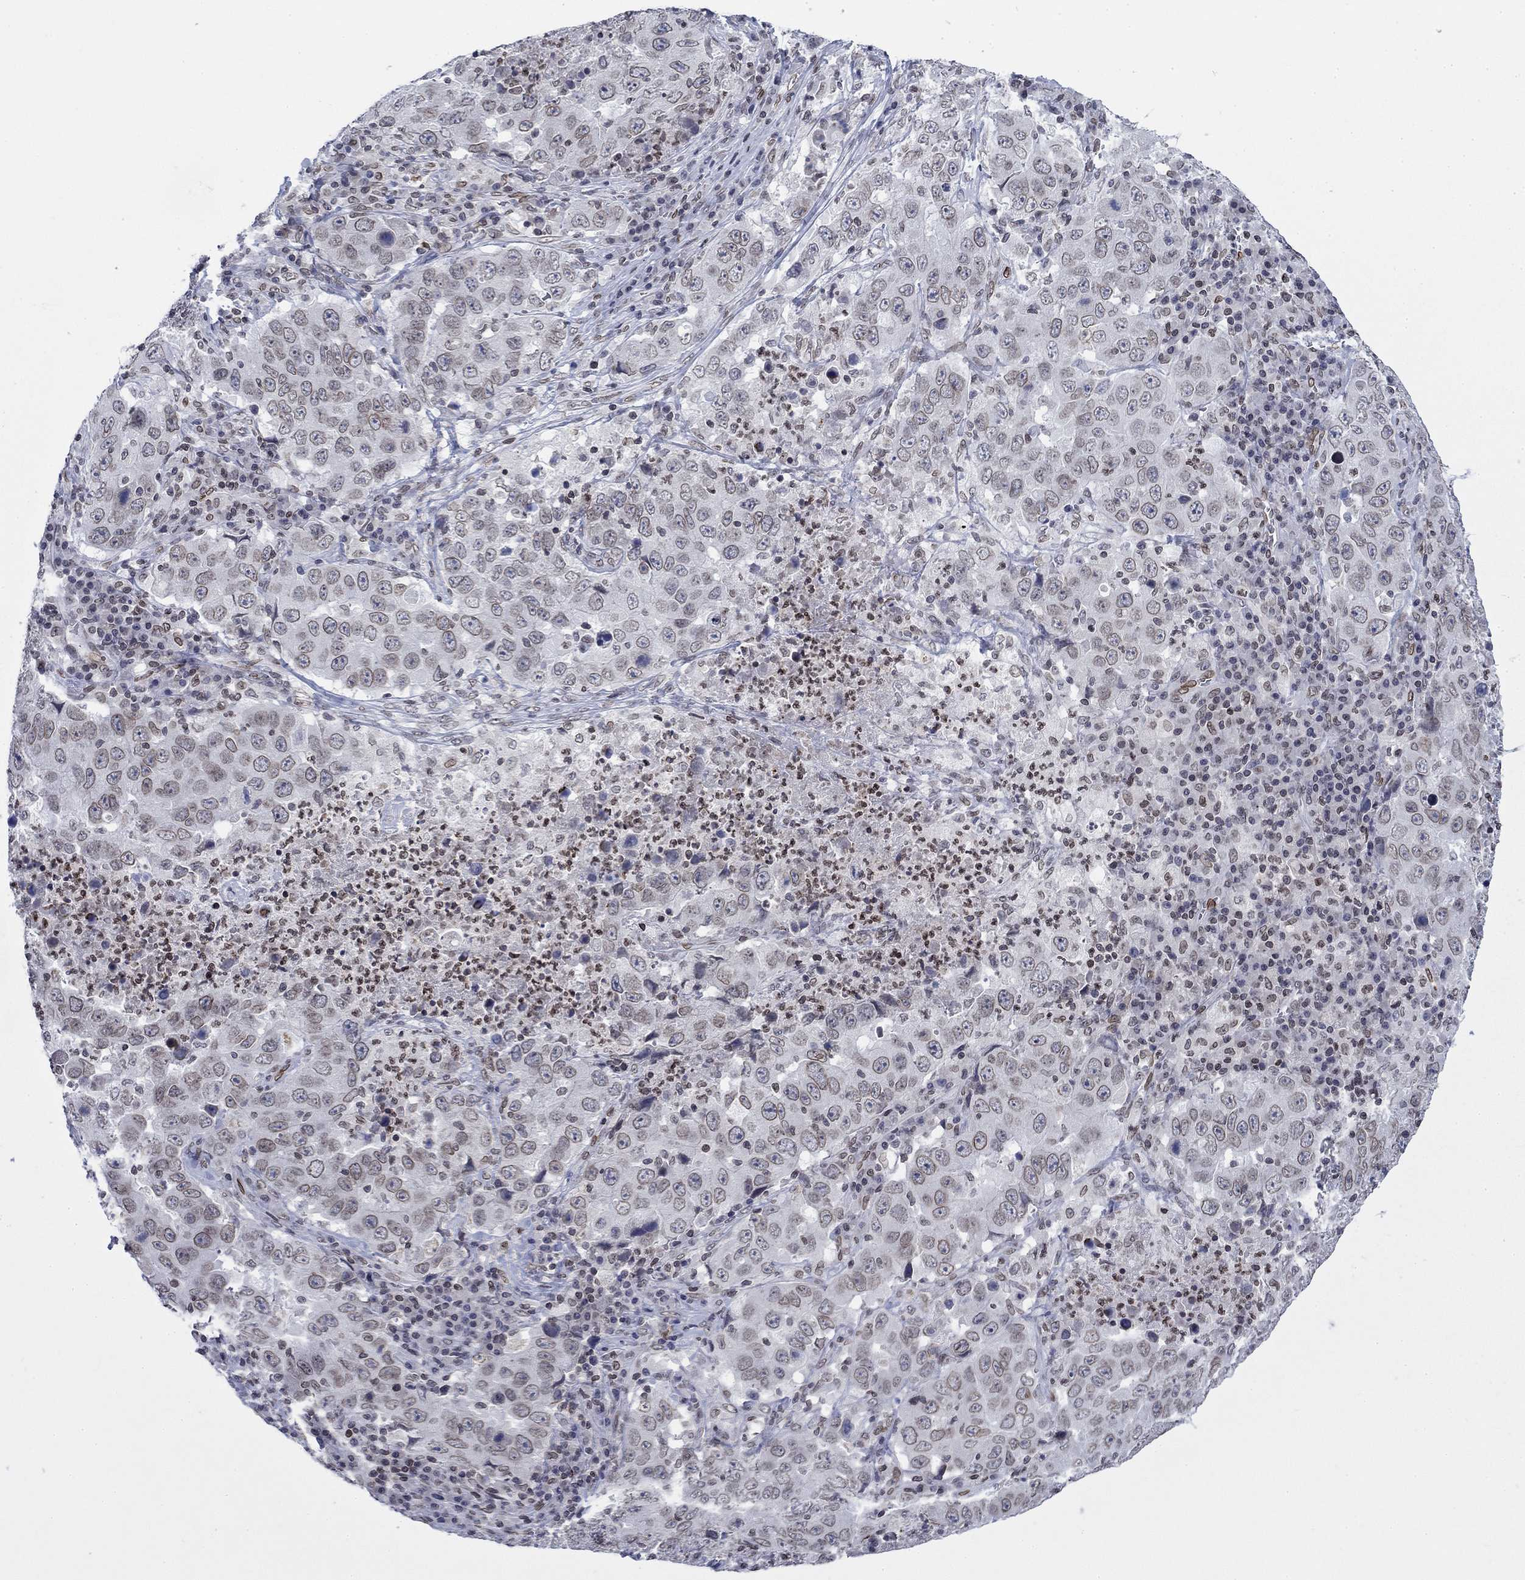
{"staining": {"intensity": "moderate", "quantity": "25%-75%", "location": "cytoplasmic/membranous,nuclear"}, "tissue": "lung cancer", "cell_type": "Tumor cells", "image_type": "cancer", "snomed": [{"axis": "morphology", "description": "Adenocarcinoma, NOS"}, {"axis": "topography", "description": "Lung"}], "caption": "The micrograph reveals staining of lung cancer, revealing moderate cytoplasmic/membranous and nuclear protein positivity (brown color) within tumor cells.", "gene": "TOR1AIP1", "patient": {"sex": "male", "age": 73}}